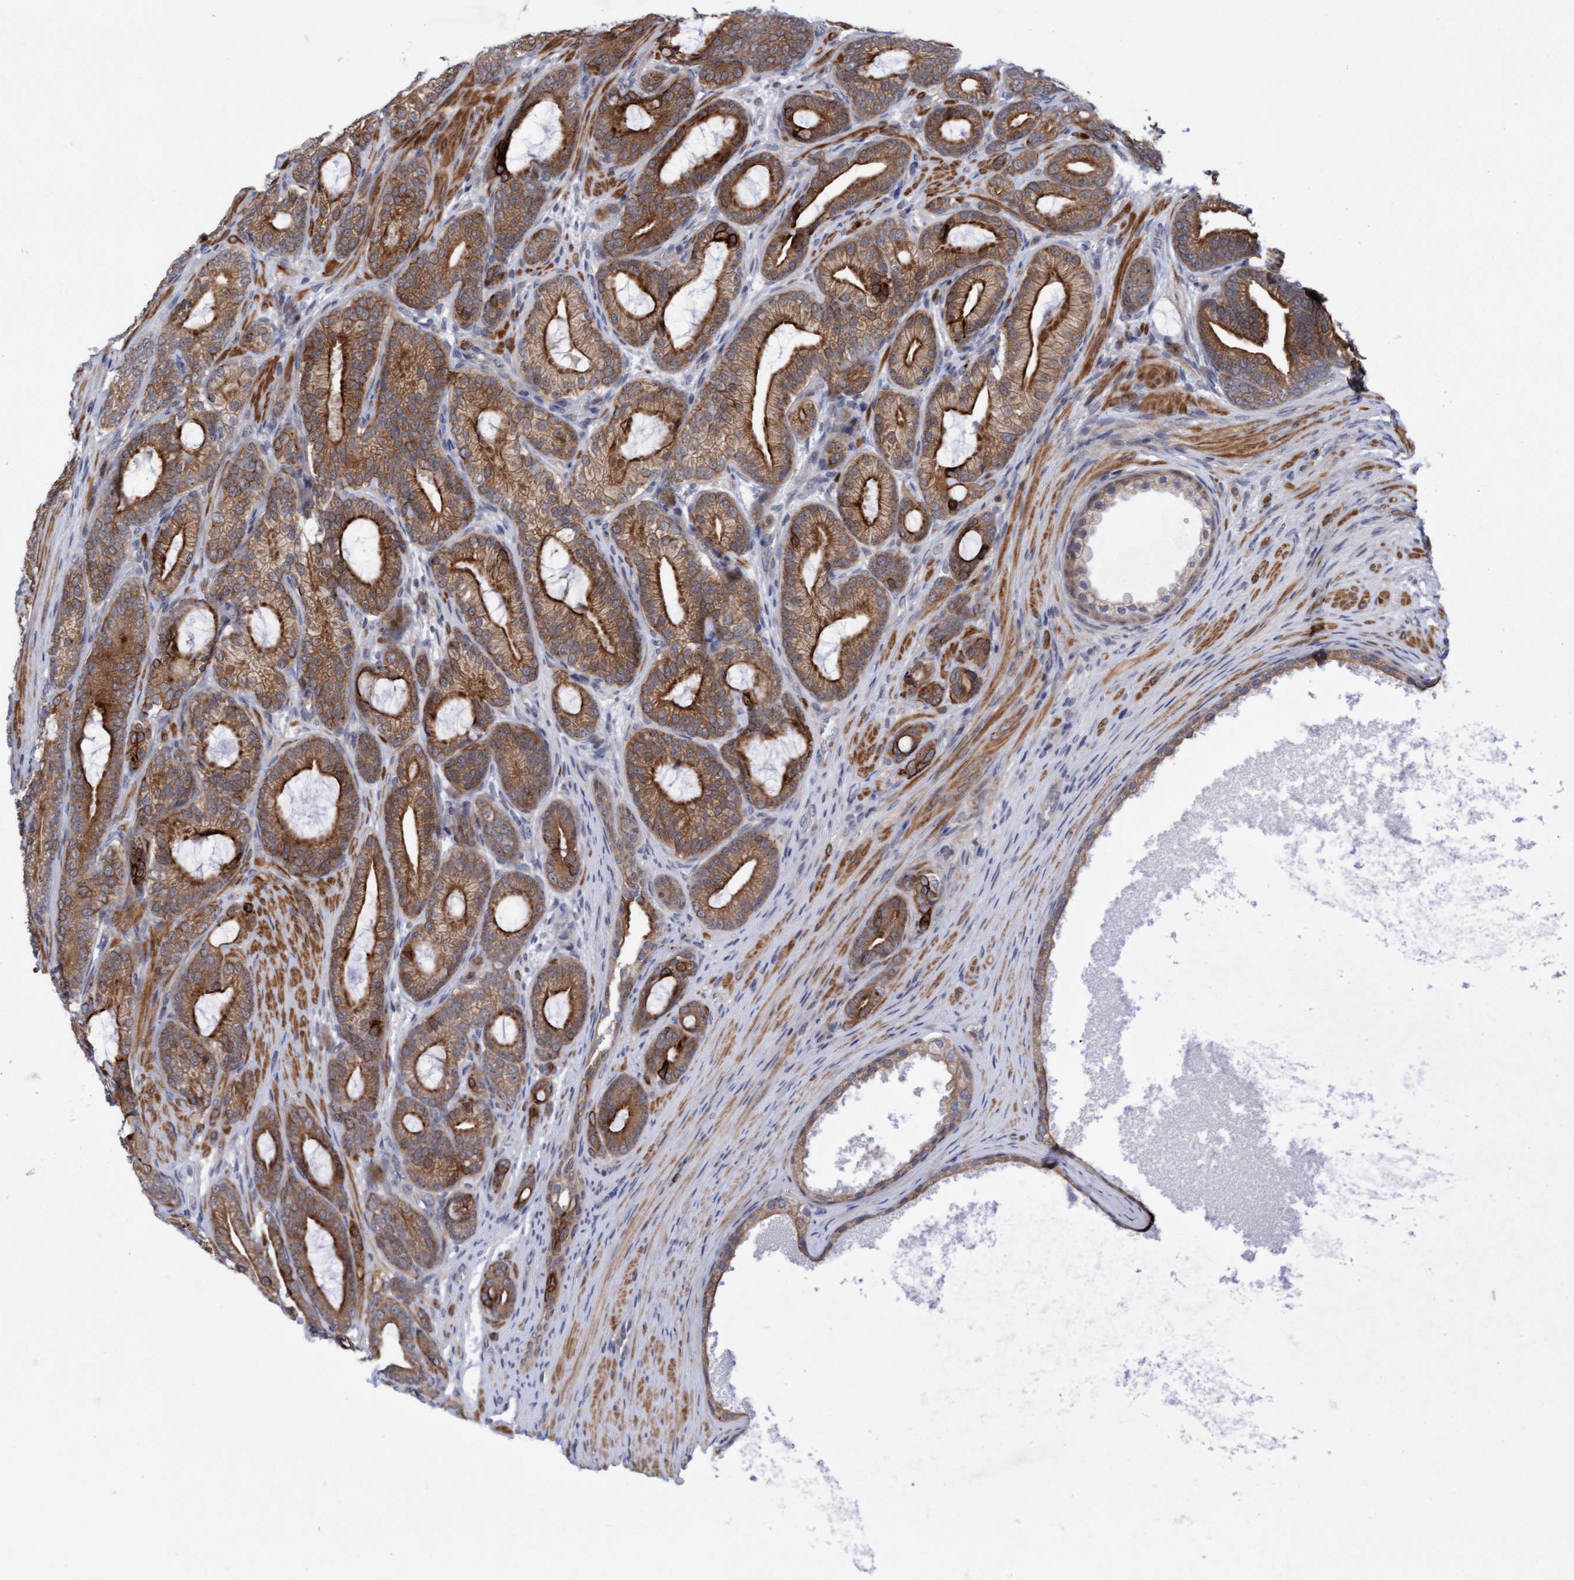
{"staining": {"intensity": "moderate", "quantity": ">75%", "location": "cytoplasmic/membranous"}, "tissue": "prostate cancer", "cell_type": "Tumor cells", "image_type": "cancer", "snomed": [{"axis": "morphology", "description": "Adenocarcinoma, High grade"}, {"axis": "topography", "description": "Prostate"}], "caption": "Immunohistochemical staining of prostate cancer (adenocarcinoma (high-grade)) displays moderate cytoplasmic/membranous protein expression in approximately >75% of tumor cells.", "gene": "RAP1GAP2", "patient": {"sex": "male", "age": 60}}